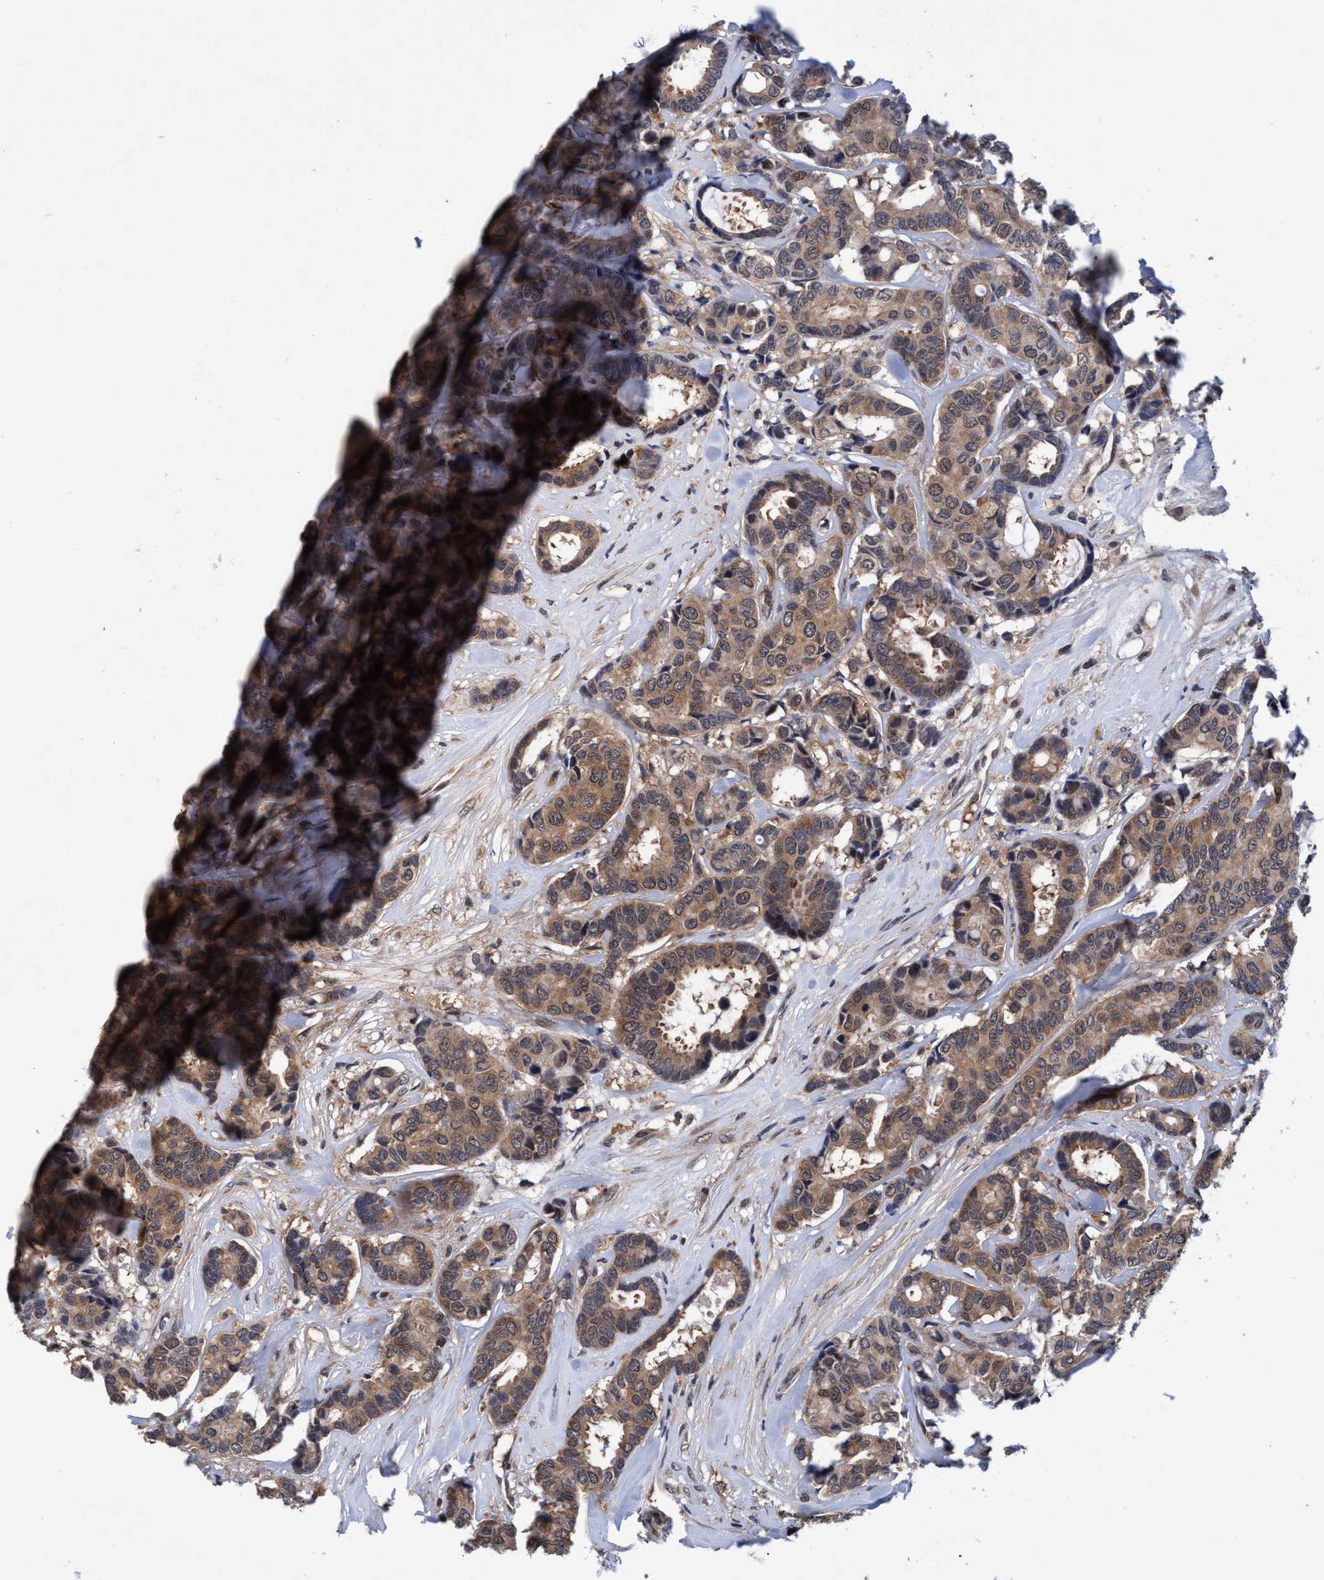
{"staining": {"intensity": "moderate", "quantity": ">75%", "location": "cytoplasmic/membranous"}, "tissue": "breast cancer", "cell_type": "Tumor cells", "image_type": "cancer", "snomed": [{"axis": "morphology", "description": "Duct carcinoma"}, {"axis": "topography", "description": "Breast"}], "caption": "High-power microscopy captured an immunohistochemistry (IHC) photomicrograph of infiltrating ductal carcinoma (breast), revealing moderate cytoplasmic/membranous staining in approximately >75% of tumor cells. Using DAB (brown) and hematoxylin (blue) stains, captured at high magnification using brightfield microscopy.", "gene": "PSMD12", "patient": {"sex": "female", "age": 87}}